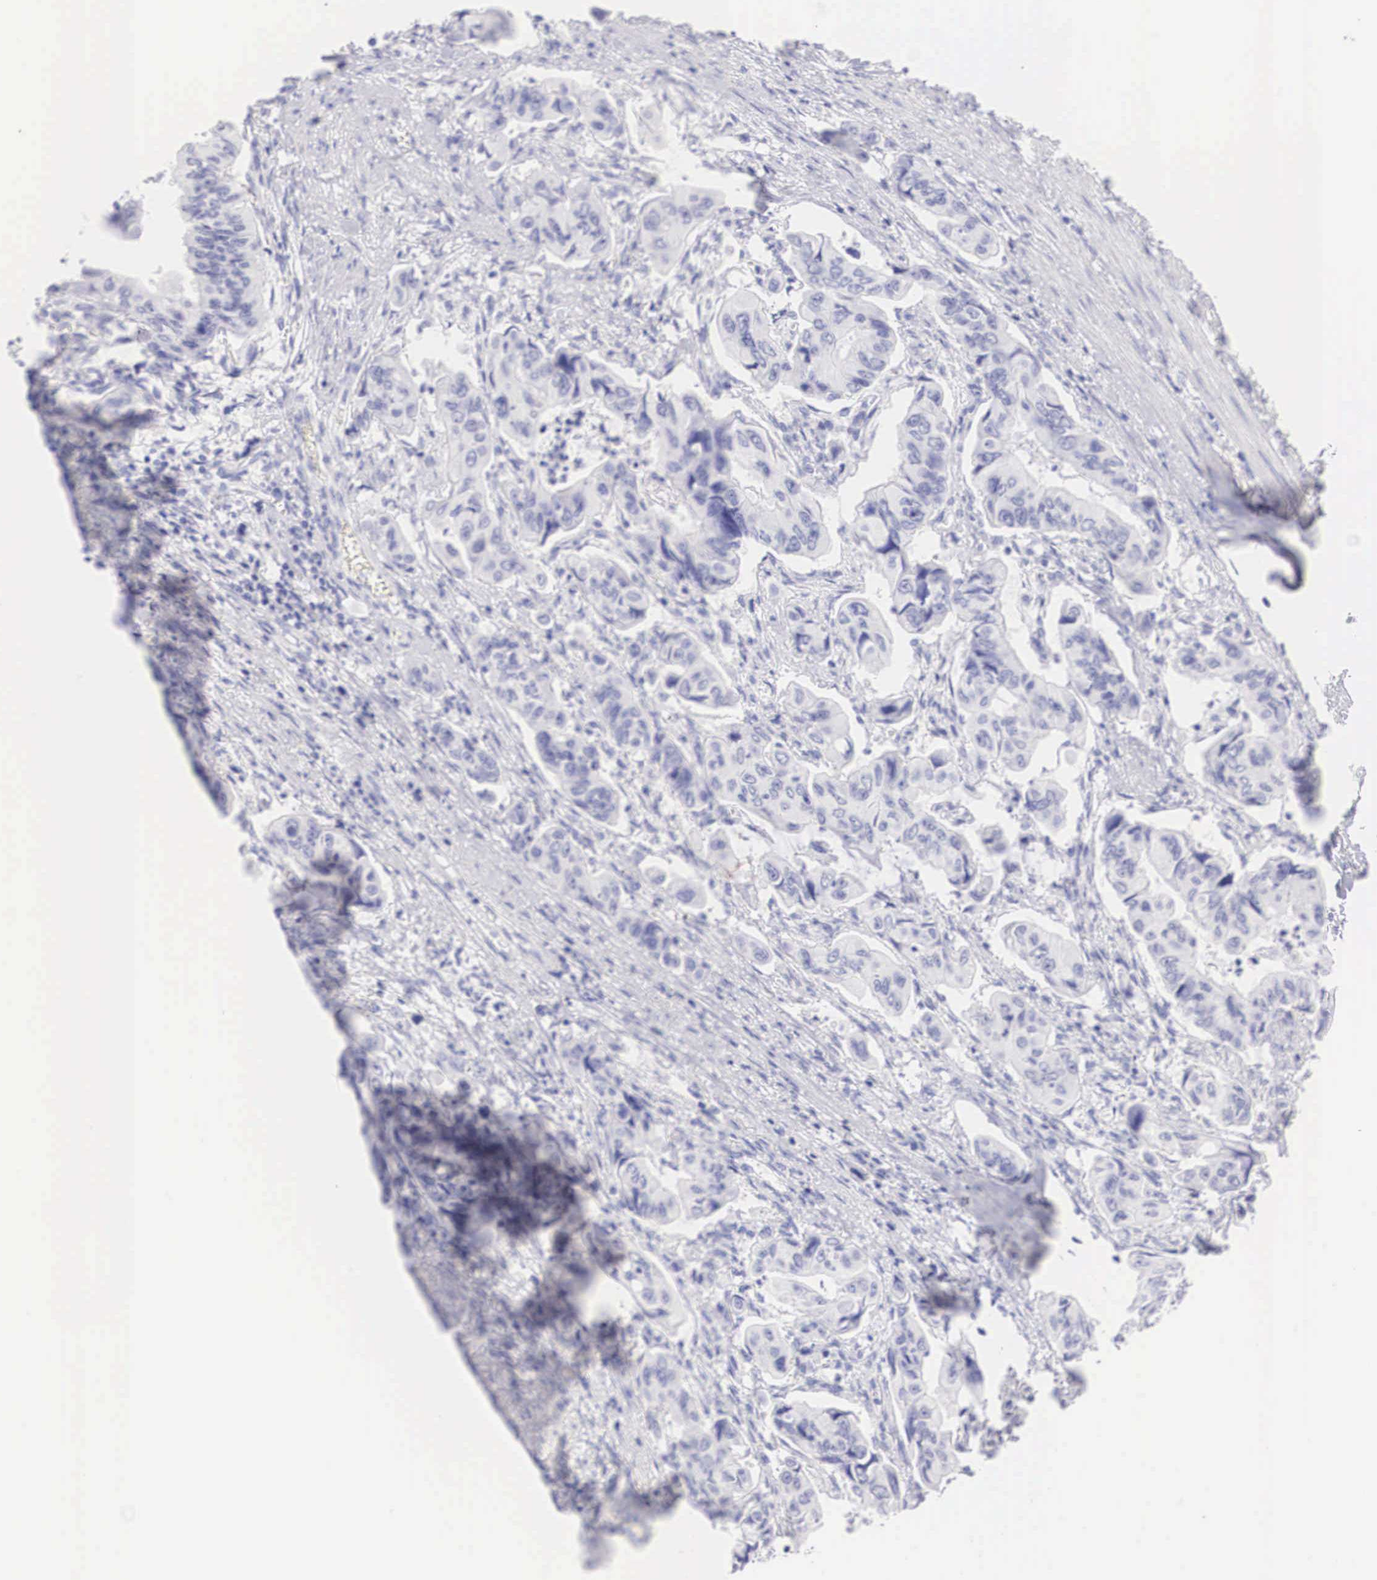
{"staining": {"intensity": "negative", "quantity": "none", "location": "none"}, "tissue": "stomach cancer", "cell_type": "Tumor cells", "image_type": "cancer", "snomed": [{"axis": "morphology", "description": "Adenocarcinoma, NOS"}, {"axis": "topography", "description": "Stomach, upper"}], "caption": "DAB immunohistochemical staining of human stomach cancer exhibits no significant expression in tumor cells.", "gene": "TYR", "patient": {"sex": "male", "age": 80}}